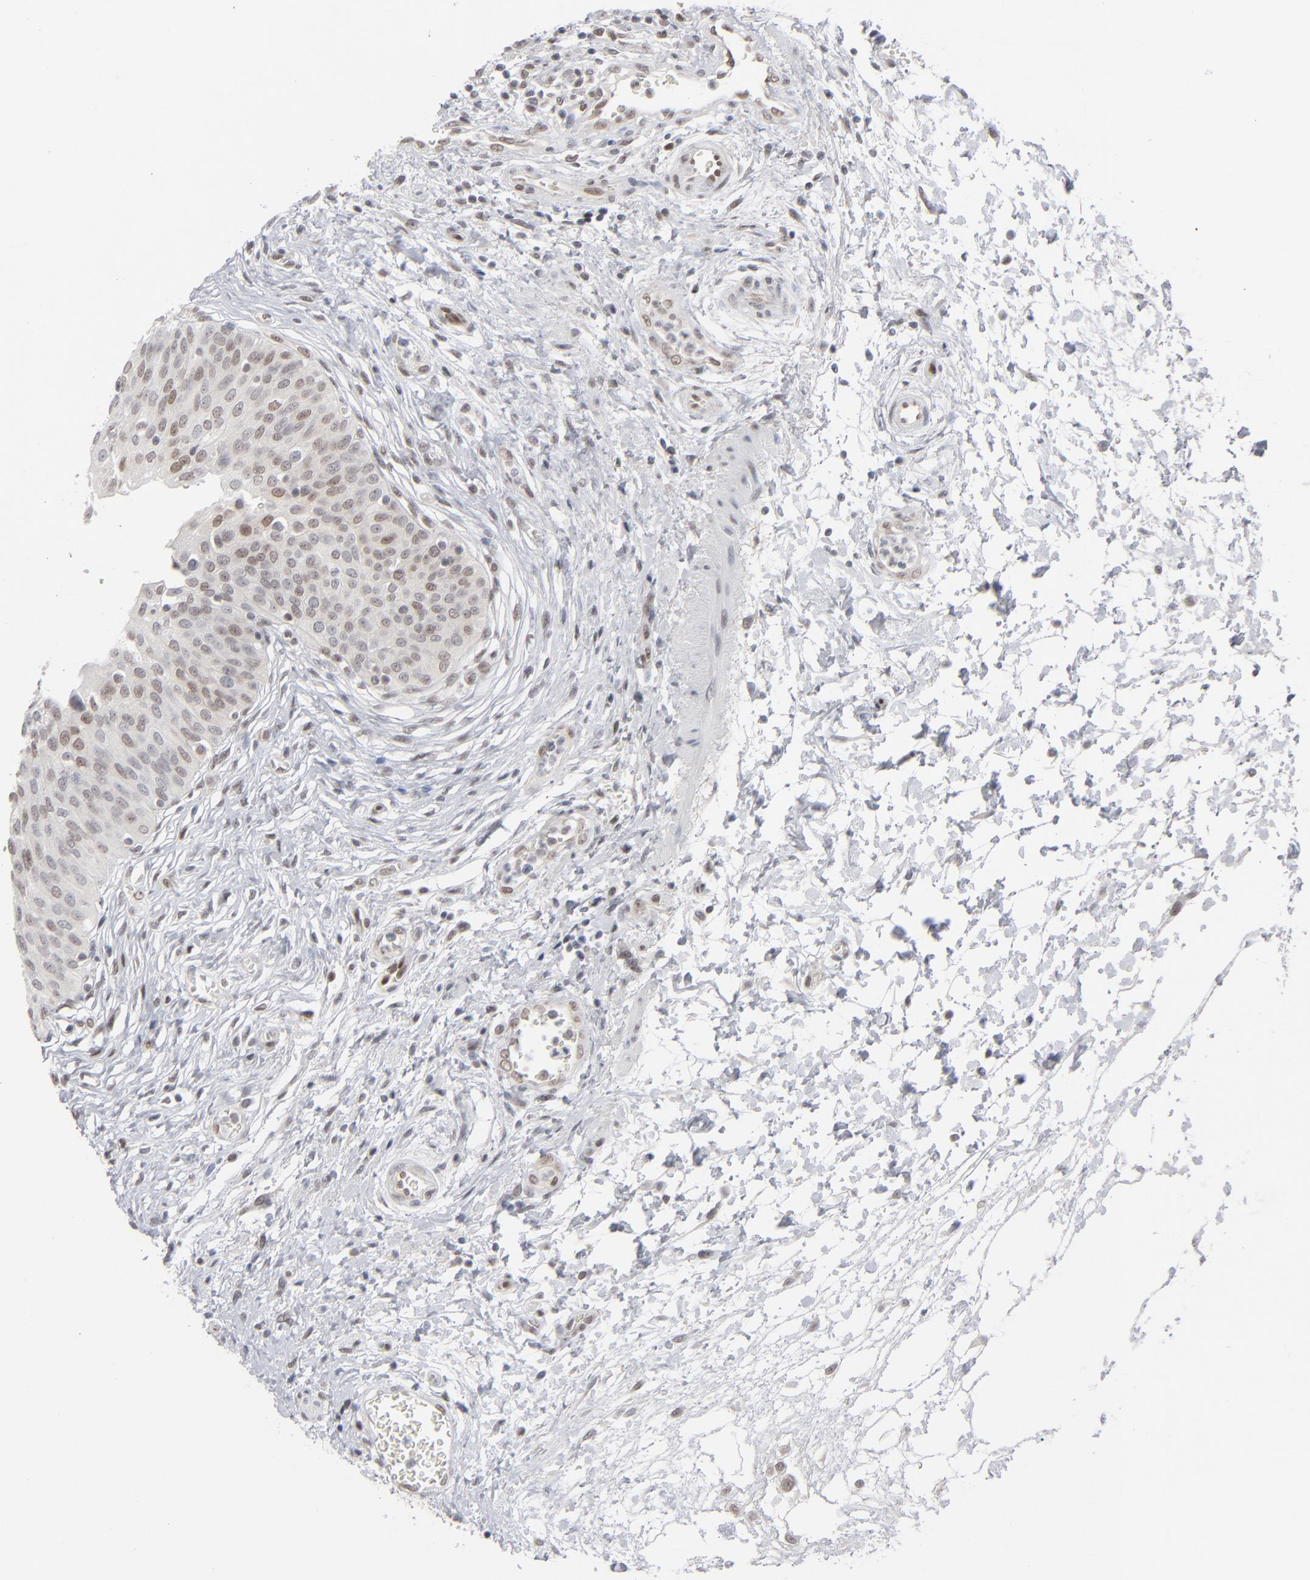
{"staining": {"intensity": "strong", "quantity": ">75%", "location": "cytoplasmic/membranous,nuclear"}, "tissue": "urinary bladder", "cell_type": "Urothelial cells", "image_type": "normal", "snomed": [{"axis": "morphology", "description": "Normal tissue, NOS"}, {"axis": "topography", "description": "Smooth muscle"}, {"axis": "topography", "description": "Urinary bladder"}], "caption": "Immunohistochemistry staining of normal urinary bladder, which displays high levels of strong cytoplasmic/membranous,nuclear expression in approximately >75% of urothelial cells indicating strong cytoplasmic/membranous,nuclear protein expression. The staining was performed using DAB (3,3'-diaminobenzidine) (brown) for protein detection and nuclei were counterstained in hematoxylin (blue).", "gene": "IRF9", "patient": {"sex": "male", "age": 35}}